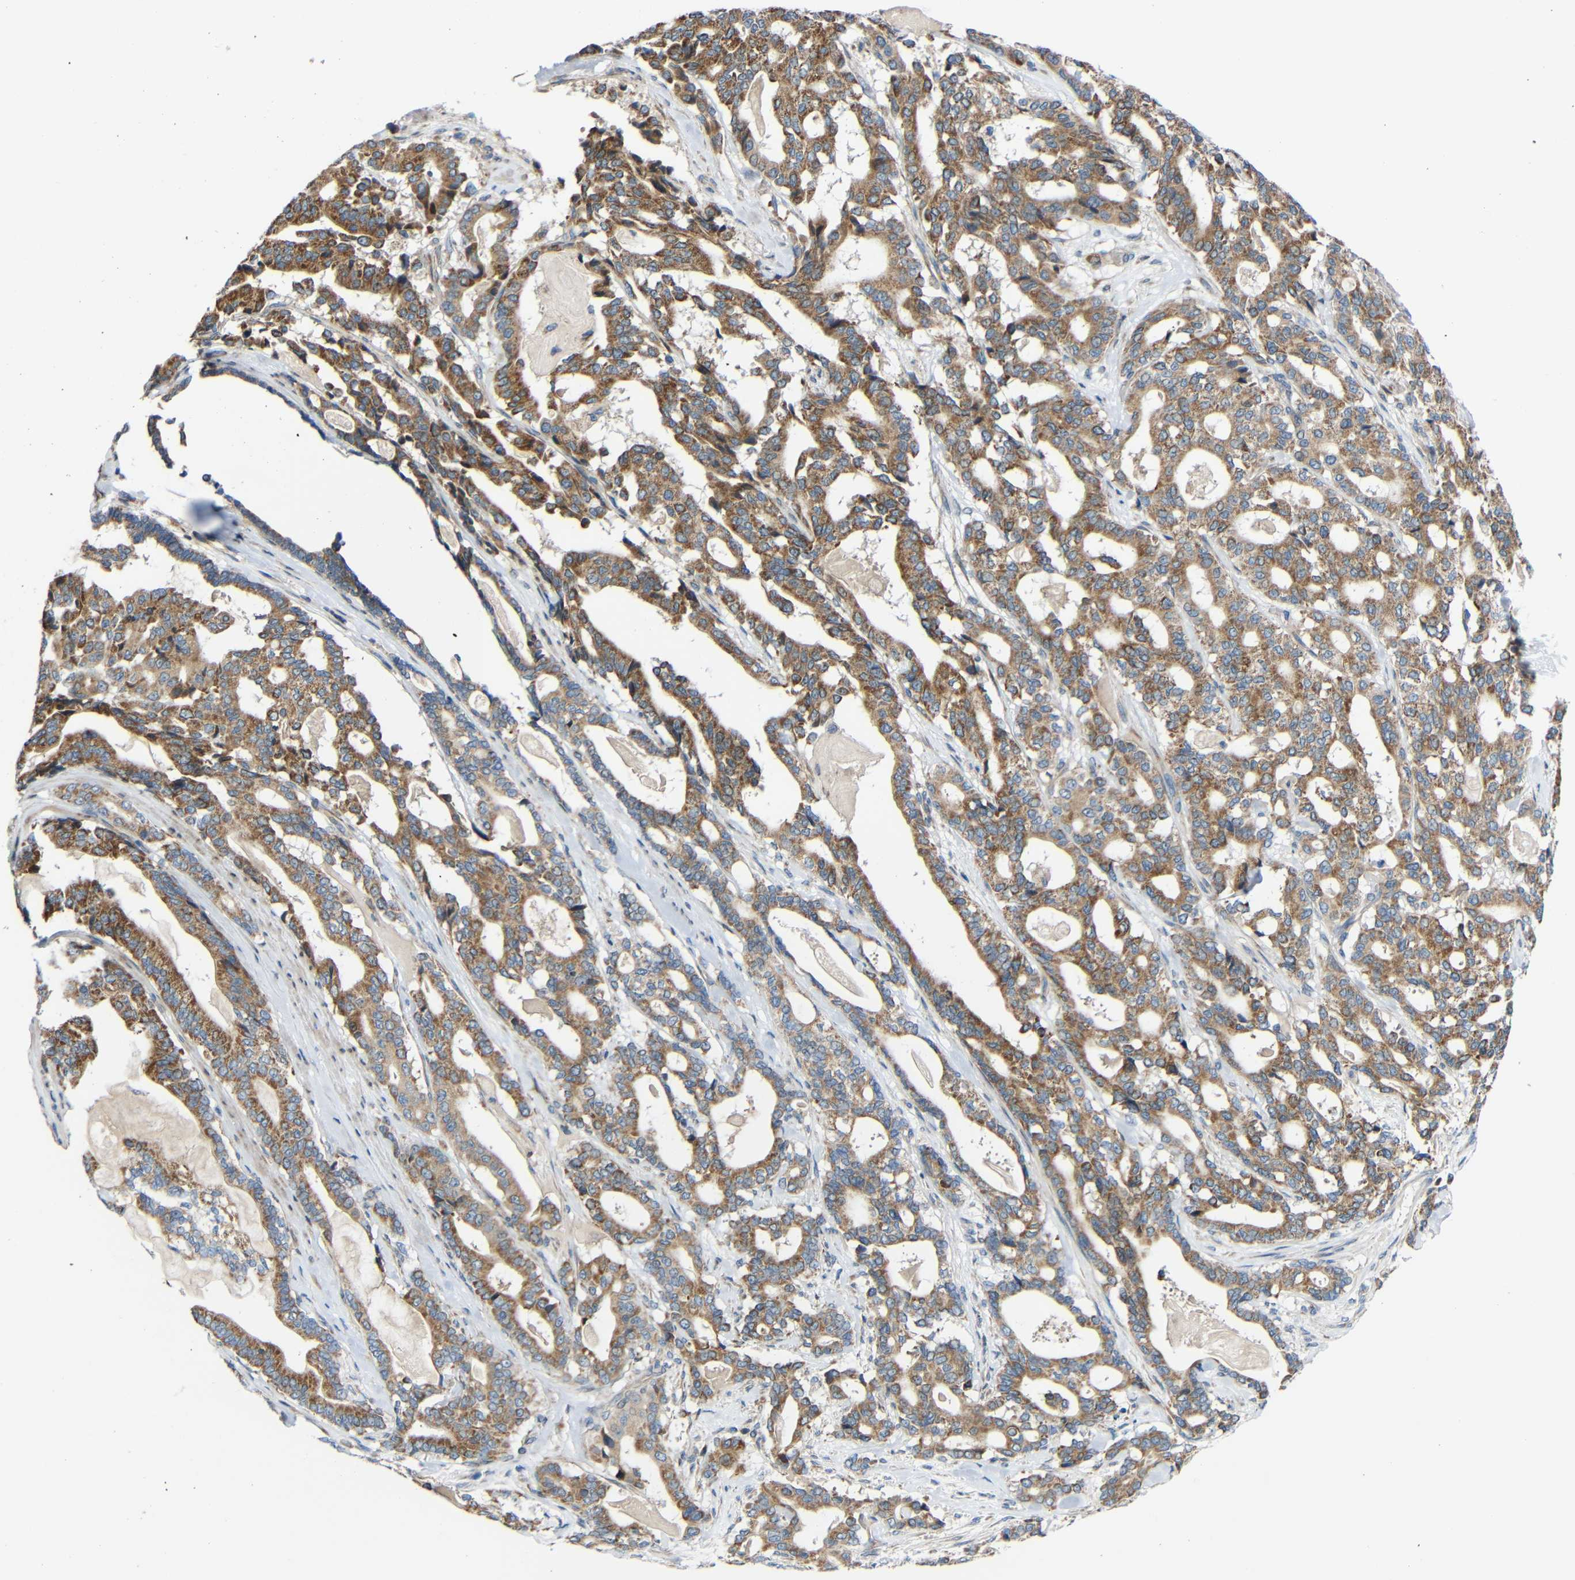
{"staining": {"intensity": "moderate", "quantity": ">75%", "location": "cytoplasmic/membranous"}, "tissue": "pancreatic cancer", "cell_type": "Tumor cells", "image_type": "cancer", "snomed": [{"axis": "morphology", "description": "Adenocarcinoma, NOS"}, {"axis": "topography", "description": "Pancreas"}], "caption": "Pancreatic cancer was stained to show a protein in brown. There is medium levels of moderate cytoplasmic/membranous positivity in about >75% of tumor cells.", "gene": "TMEM25", "patient": {"sex": "male", "age": 63}}